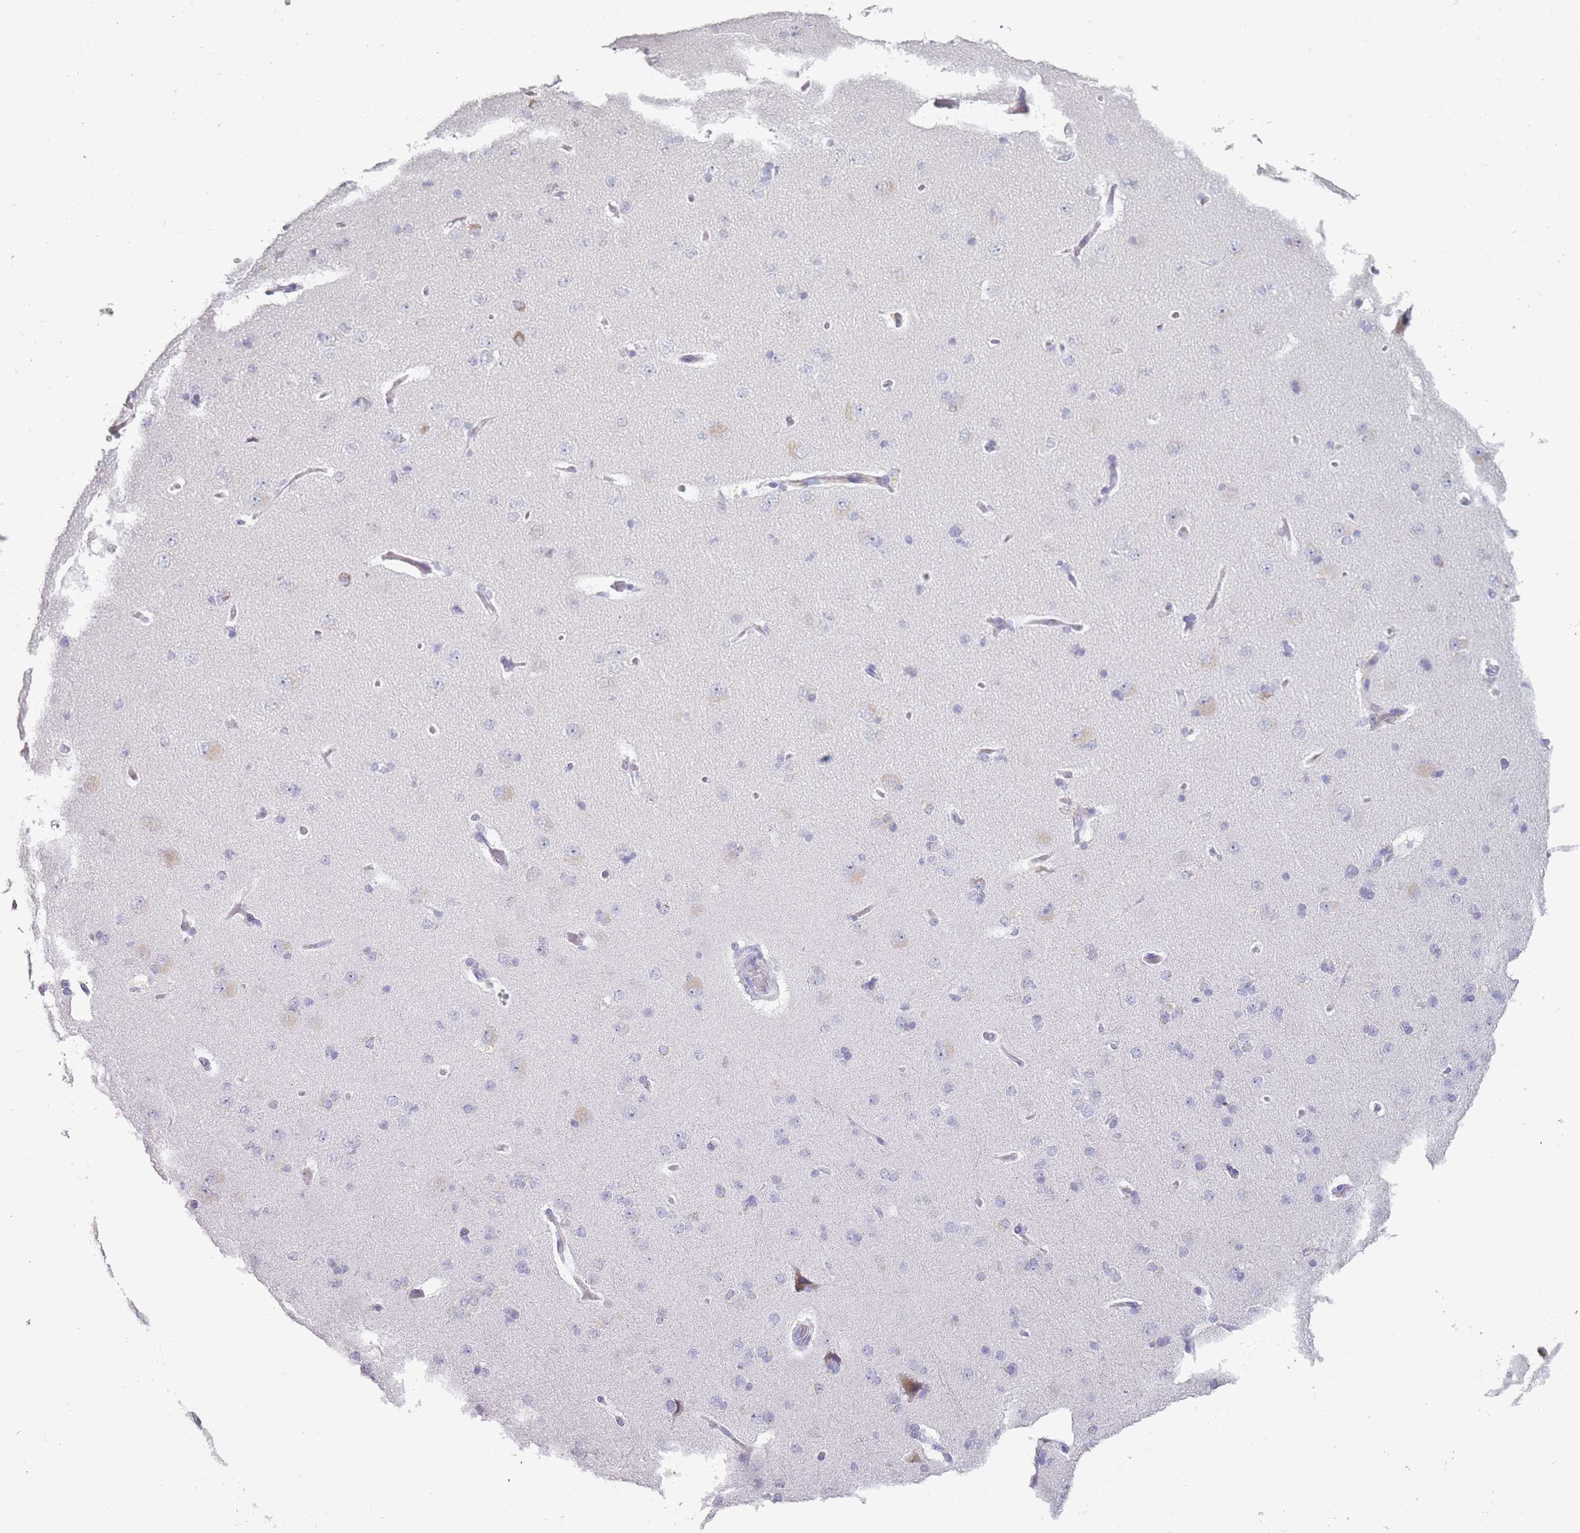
{"staining": {"intensity": "negative", "quantity": "none", "location": "none"}, "tissue": "cerebral cortex", "cell_type": "Endothelial cells", "image_type": "normal", "snomed": [{"axis": "morphology", "description": "Normal tissue, NOS"}, {"axis": "topography", "description": "Cerebral cortex"}], "caption": "Photomicrograph shows no significant protein staining in endothelial cells of unremarkable cerebral cortex.", "gene": "DDX4", "patient": {"sex": "male", "age": 62}}